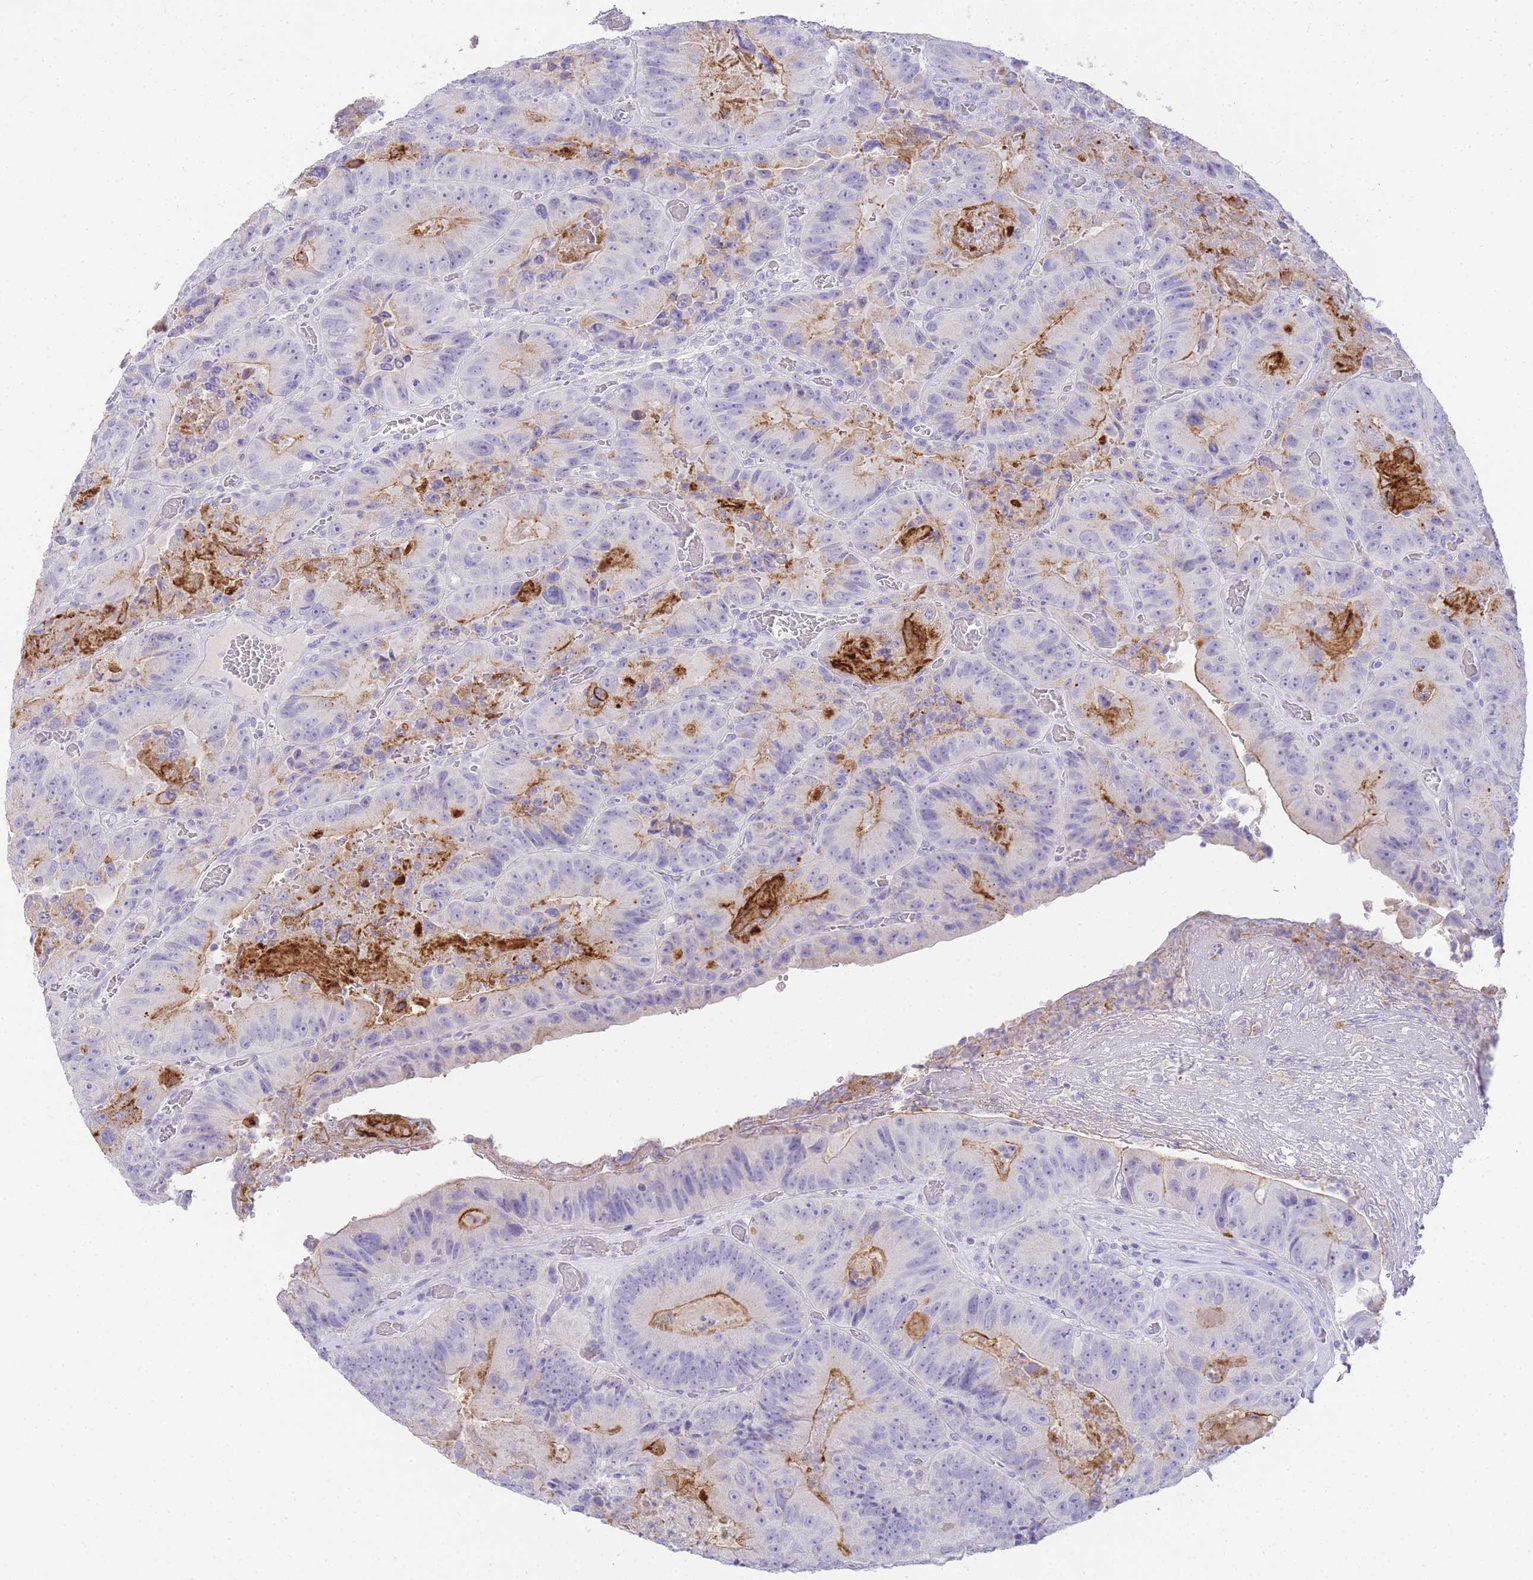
{"staining": {"intensity": "moderate", "quantity": "<25%", "location": "cytoplasmic/membranous"}, "tissue": "colorectal cancer", "cell_type": "Tumor cells", "image_type": "cancer", "snomed": [{"axis": "morphology", "description": "Adenocarcinoma, NOS"}, {"axis": "topography", "description": "Colon"}], "caption": "Immunohistochemistry staining of adenocarcinoma (colorectal), which reveals low levels of moderate cytoplasmic/membranous expression in approximately <25% of tumor cells indicating moderate cytoplasmic/membranous protein positivity. The staining was performed using DAB (3,3'-diaminobenzidine) (brown) for protein detection and nuclei were counterstained in hematoxylin (blue).", "gene": "DPP4", "patient": {"sex": "female", "age": 86}}